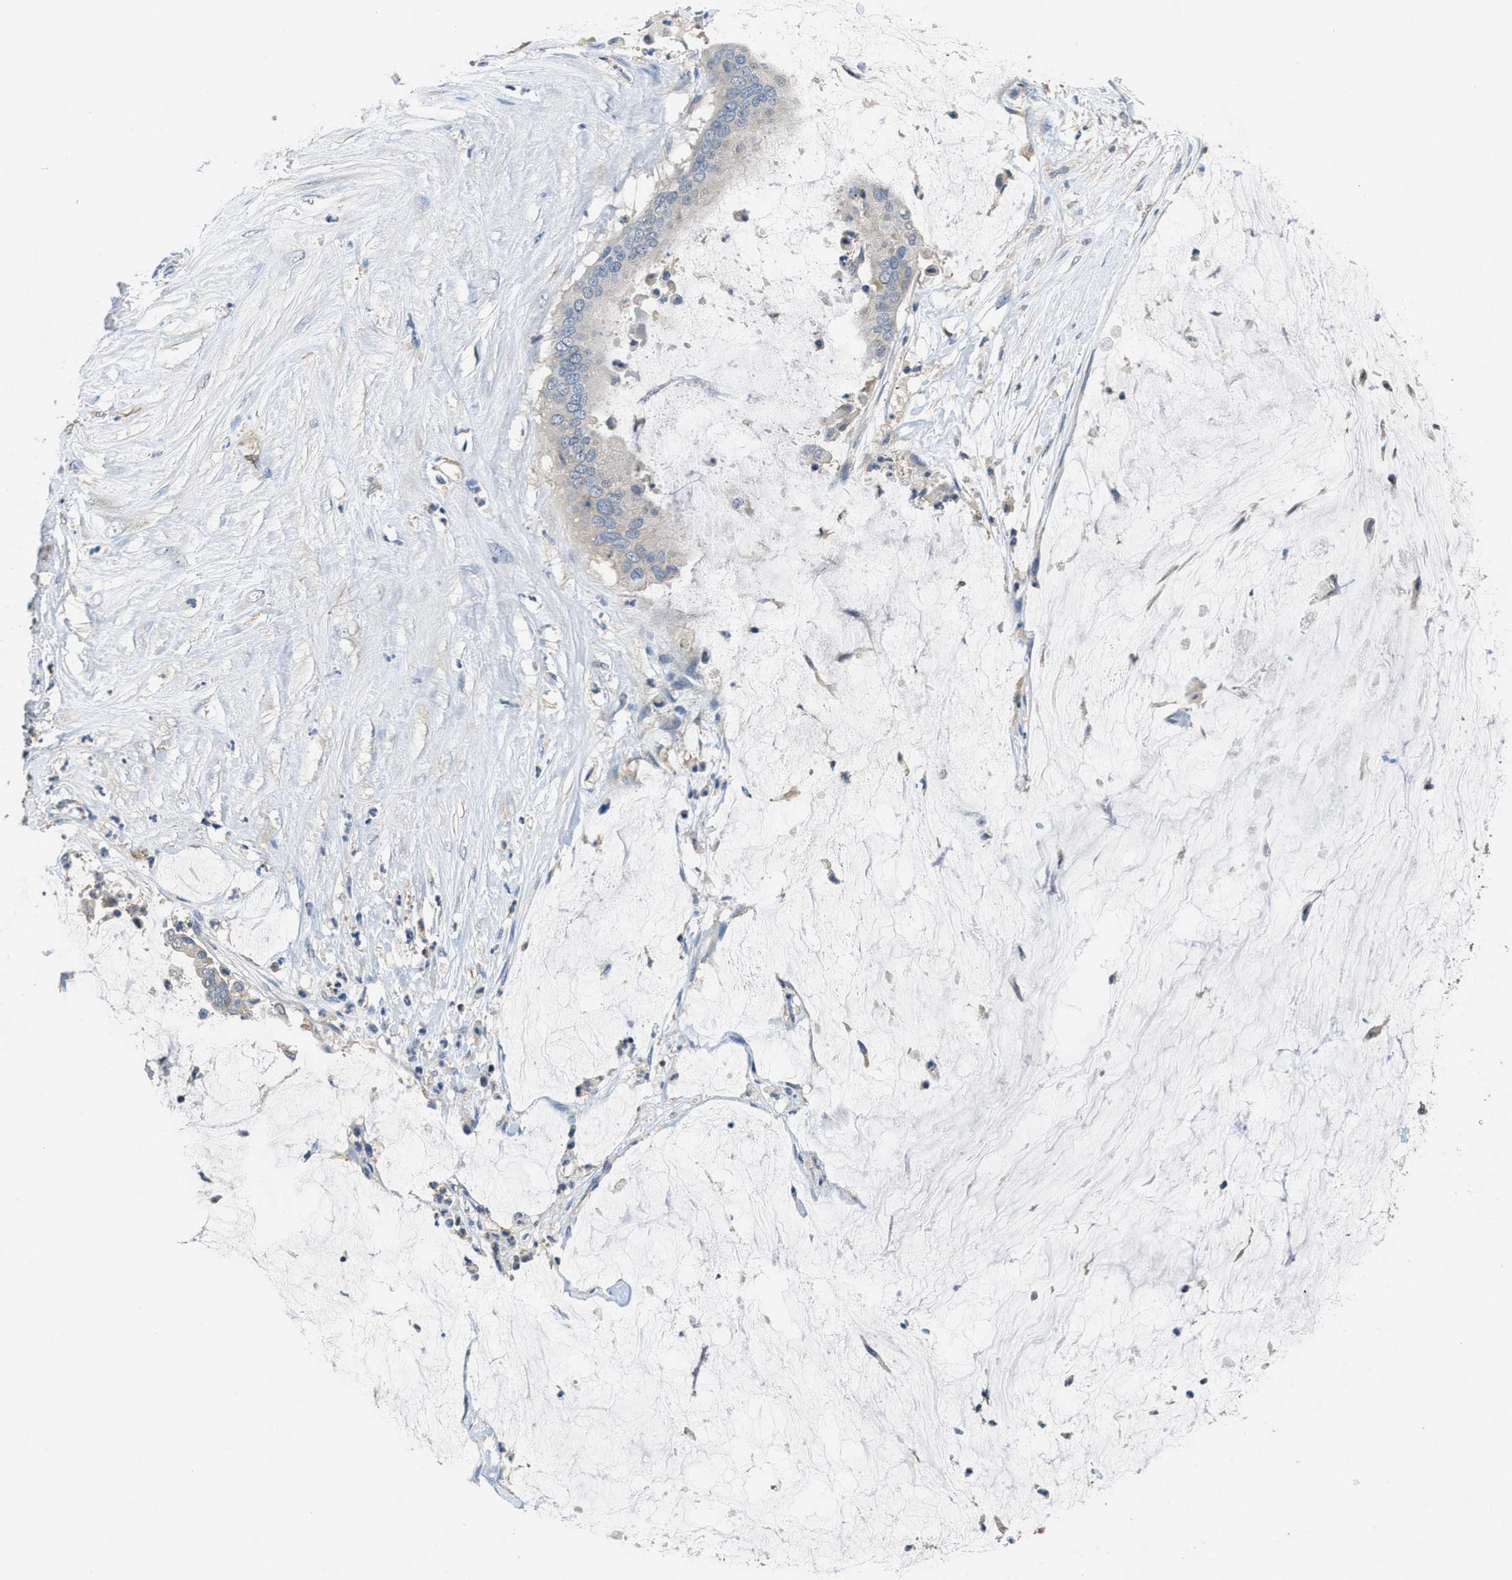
{"staining": {"intensity": "weak", "quantity": "<25%", "location": "cytoplasmic/membranous"}, "tissue": "pancreatic cancer", "cell_type": "Tumor cells", "image_type": "cancer", "snomed": [{"axis": "morphology", "description": "Adenocarcinoma, NOS"}, {"axis": "topography", "description": "Pancreas"}], "caption": "Tumor cells are negative for protein expression in human pancreatic cancer.", "gene": "DGKE", "patient": {"sex": "male", "age": 41}}